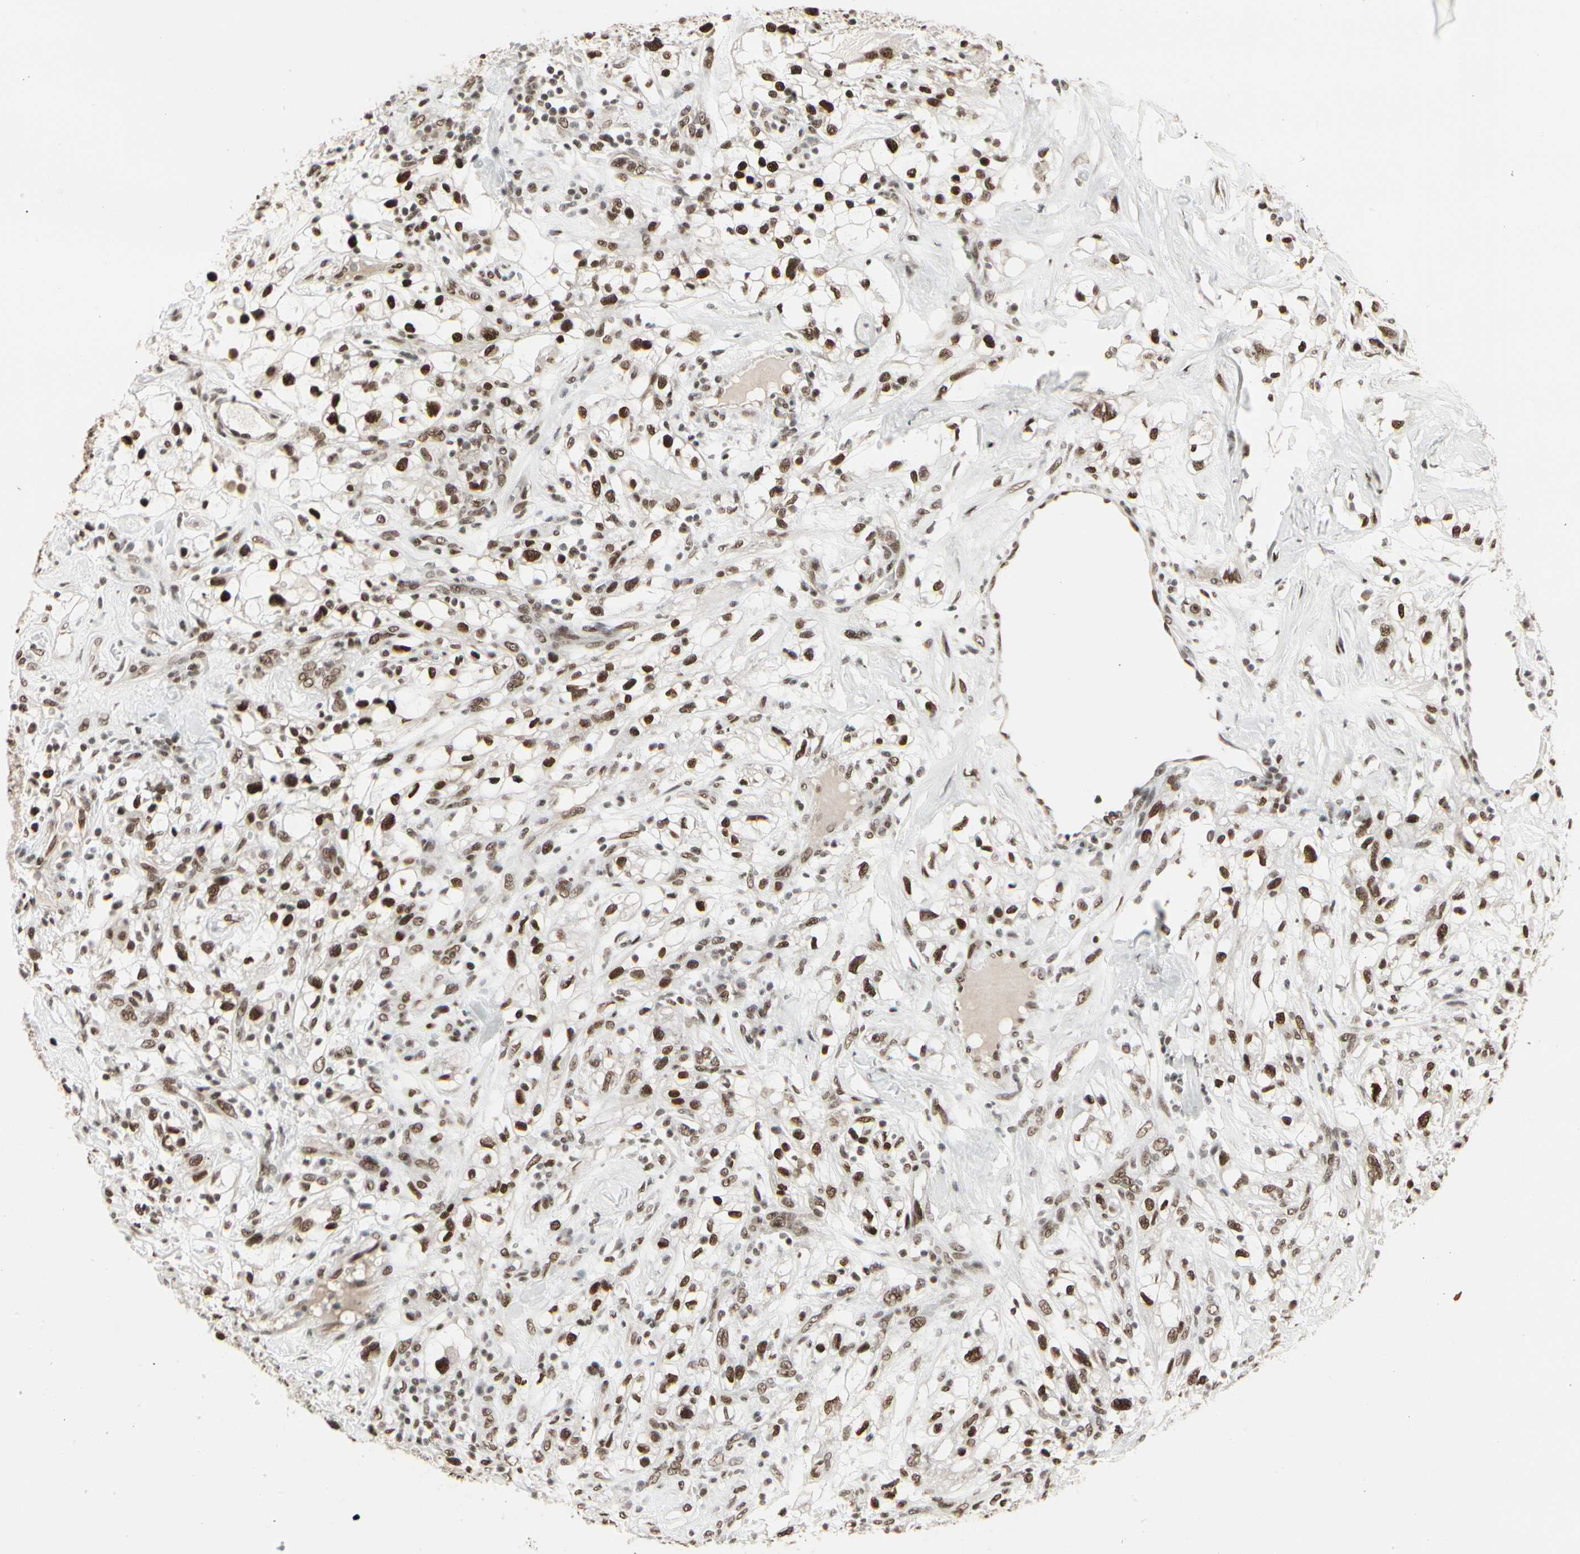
{"staining": {"intensity": "strong", "quantity": ">75%", "location": "nuclear"}, "tissue": "renal cancer", "cell_type": "Tumor cells", "image_type": "cancer", "snomed": [{"axis": "morphology", "description": "Adenocarcinoma, NOS"}, {"axis": "topography", "description": "Kidney"}], "caption": "There is high levels of strong nuclear positivity in tumor cells of renal cancer (adenocarcinoma), as demonstrated by immunohistochemical staining (brown color).", "gene": "HMG20A", "patient": {"sex": "female", "age": 60}}